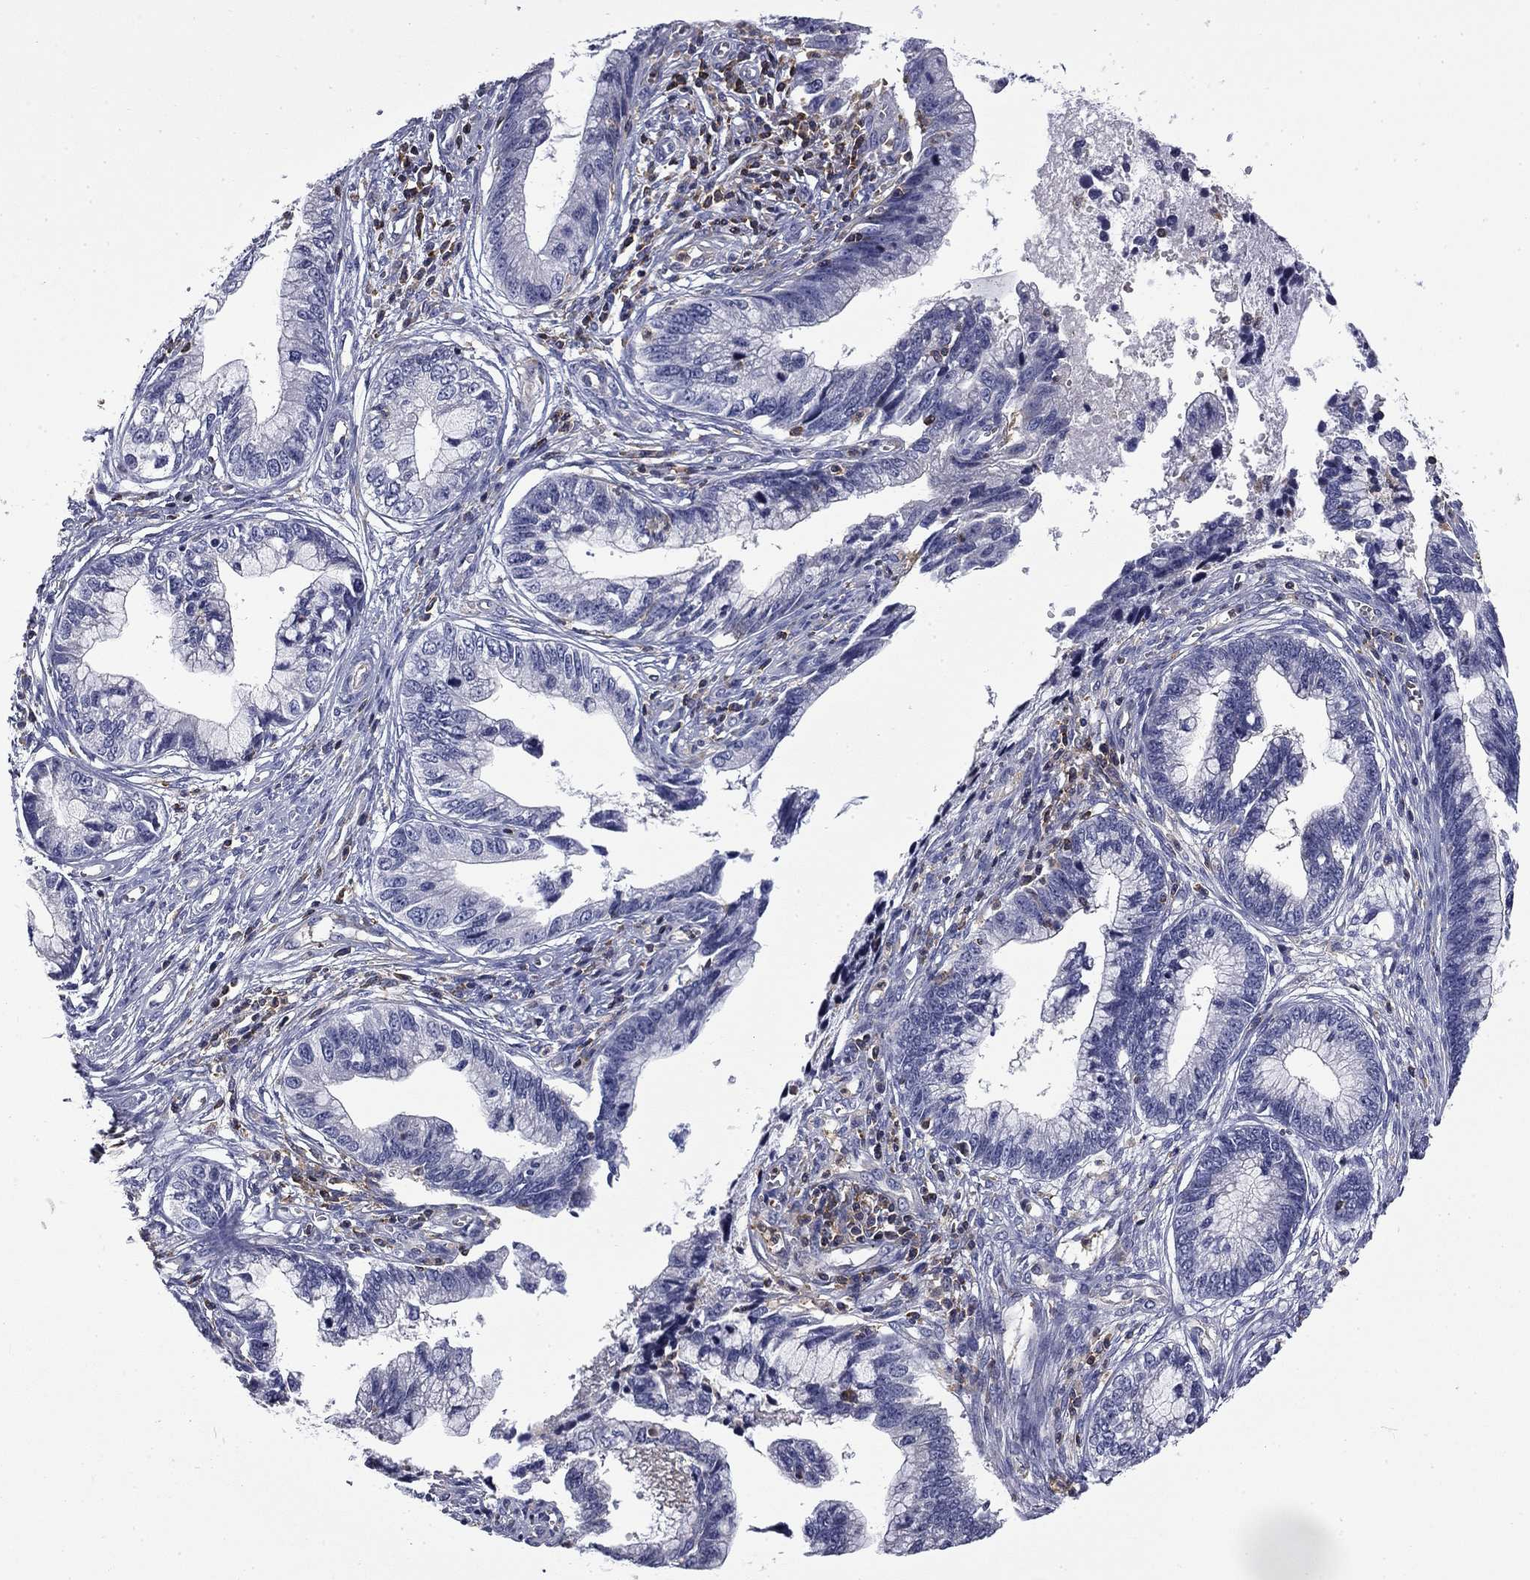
{"staining": {"intensity": "negative", "quantity": "none", "location": "none"}, "tissue": "cervical cancer", "cell_type": "Tumor cells", "image_type": "cancer", "snomed": [{"axis": "morphology", "description": "Adenocarcinoma, NOS"}, {"axis": "topography", "description": "Cervix"}], "caption": "Immunohistochemistry (IHC) image of cervical adenocarcinoma stained for a protein (brown), which exhibits no staining in tumor cells.", "gene": "ARHGAP45", "patient": {"sex": "female", "age": 44}}